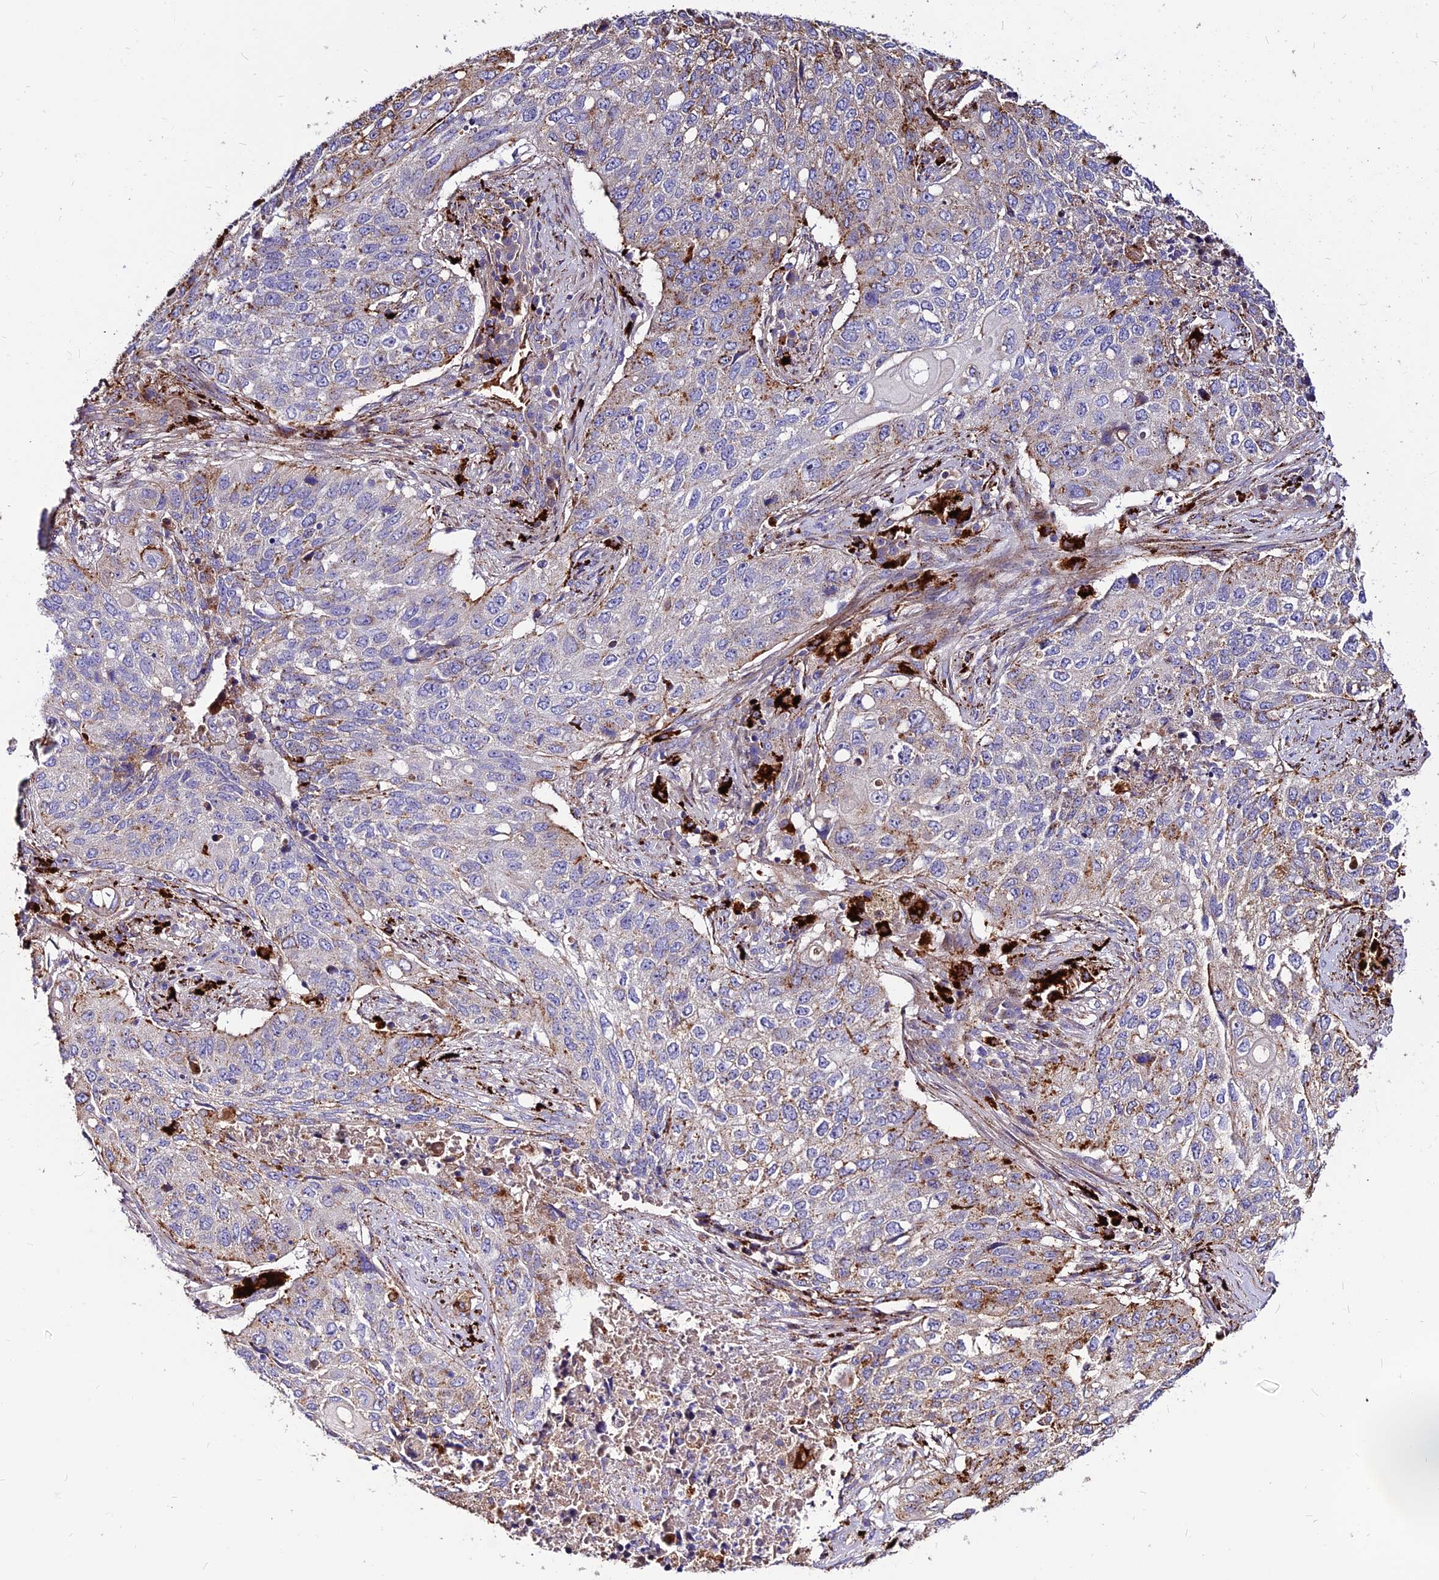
{"staining": {"intensity": "moderate", "quantity": "<25%", "location": "cytoplasmic/membranous"}, "tissue": "lung cancer", "cell_type": "Tumor cells", "image_type": "cancer", "snomed": [{"axis": "morphology", "description": "Squamous cell carcinoma, NOS"}, {"axis": "topography", "description": "Lung"}], "caption": "IHC micrograph of neoplastic tissue: human squamous cell carcinoma (lung) stained using immunohistochemistry (IHC) demonstrates low levels of moderate protein expression localized specifically in the cytoplasmic/membranous of tumor cells, appearing as a cytoplasmic/membranous brown color.", "gene": "RIMOC1", "patient": {"sex": "female", "age": 63}}